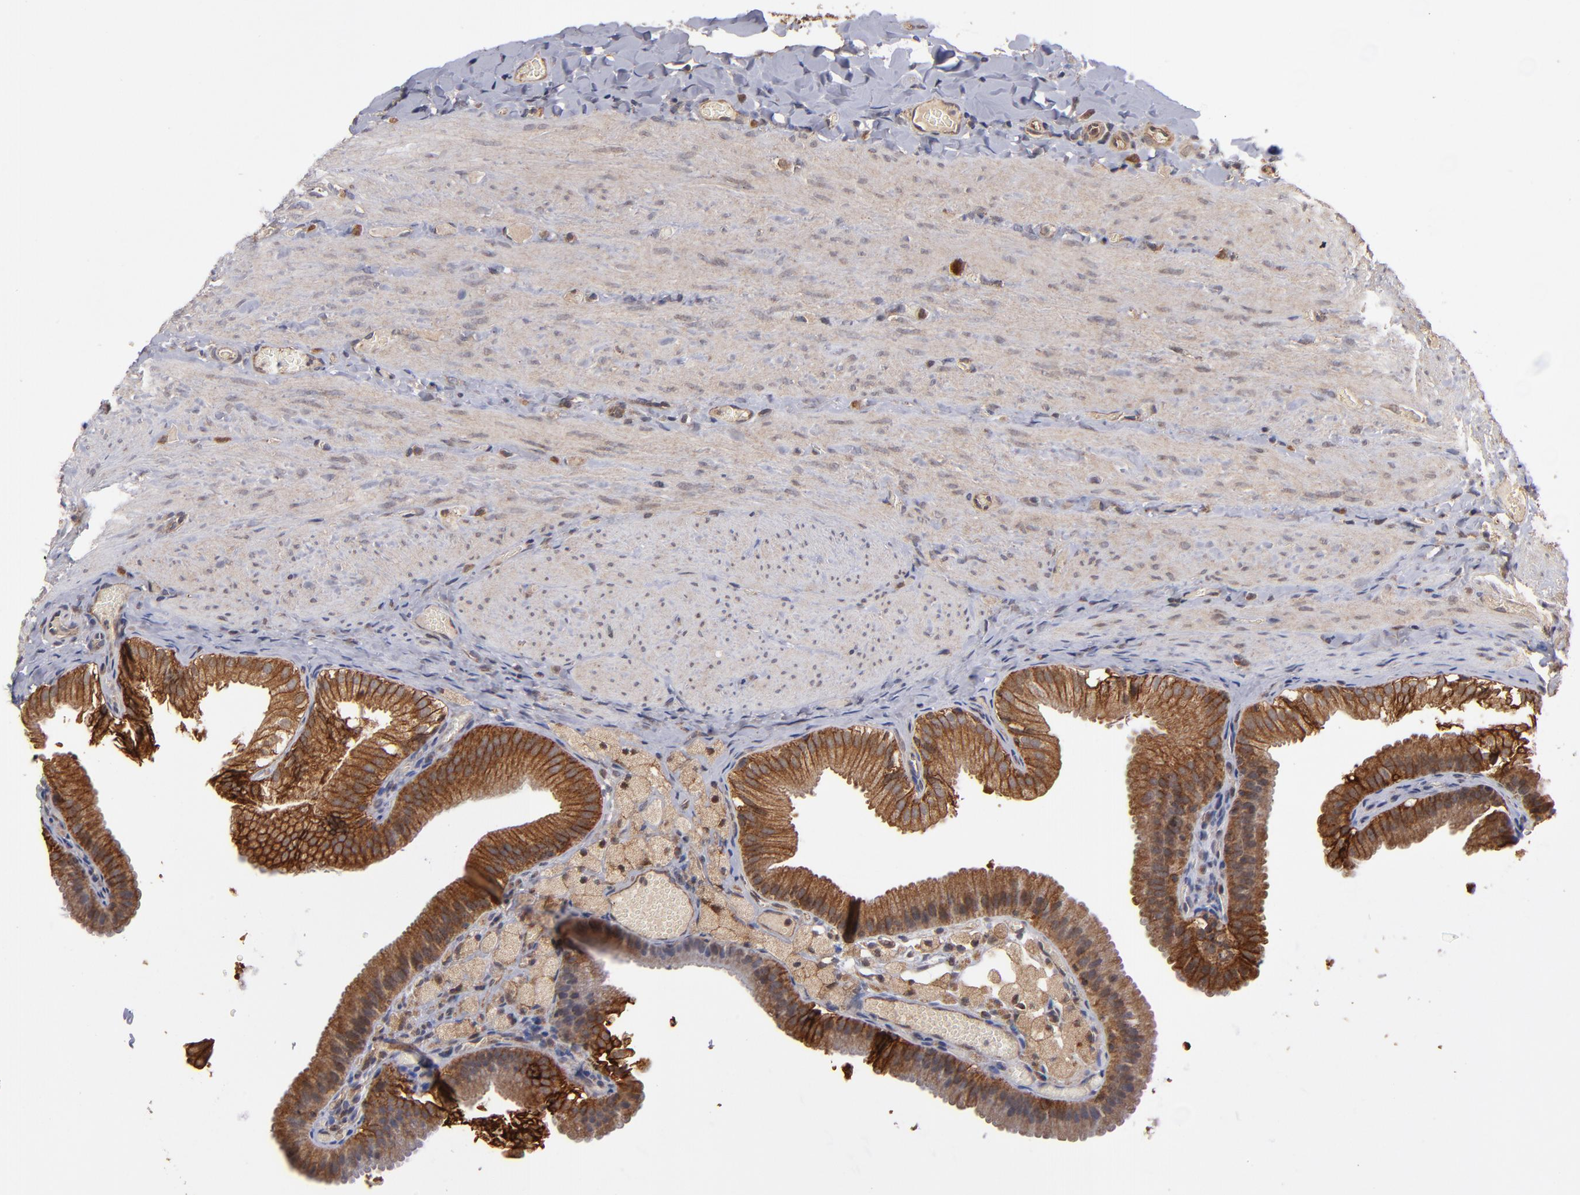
{"staining": {"intensity": "strong", "quantity": ">75%", "location": "cytoplasmic/membranous"}, "tissue": "gallbladder", "cell_type": "Glandular cells", "image_type": "normal", "snomed": [{"axis": "morphology", "description": "Normal tissue, NOS"}, {"axis": "topography", "description": "Gallbladder"}], "caption": "There is high levels of strong cytoplasmic/membranous staining in glandular cells of benign gallbladder, as demonstrated by immunohistochemical staining (brown color).", "gene": "BDKRB1", "patient": {"sex": "female", "age": 24}}